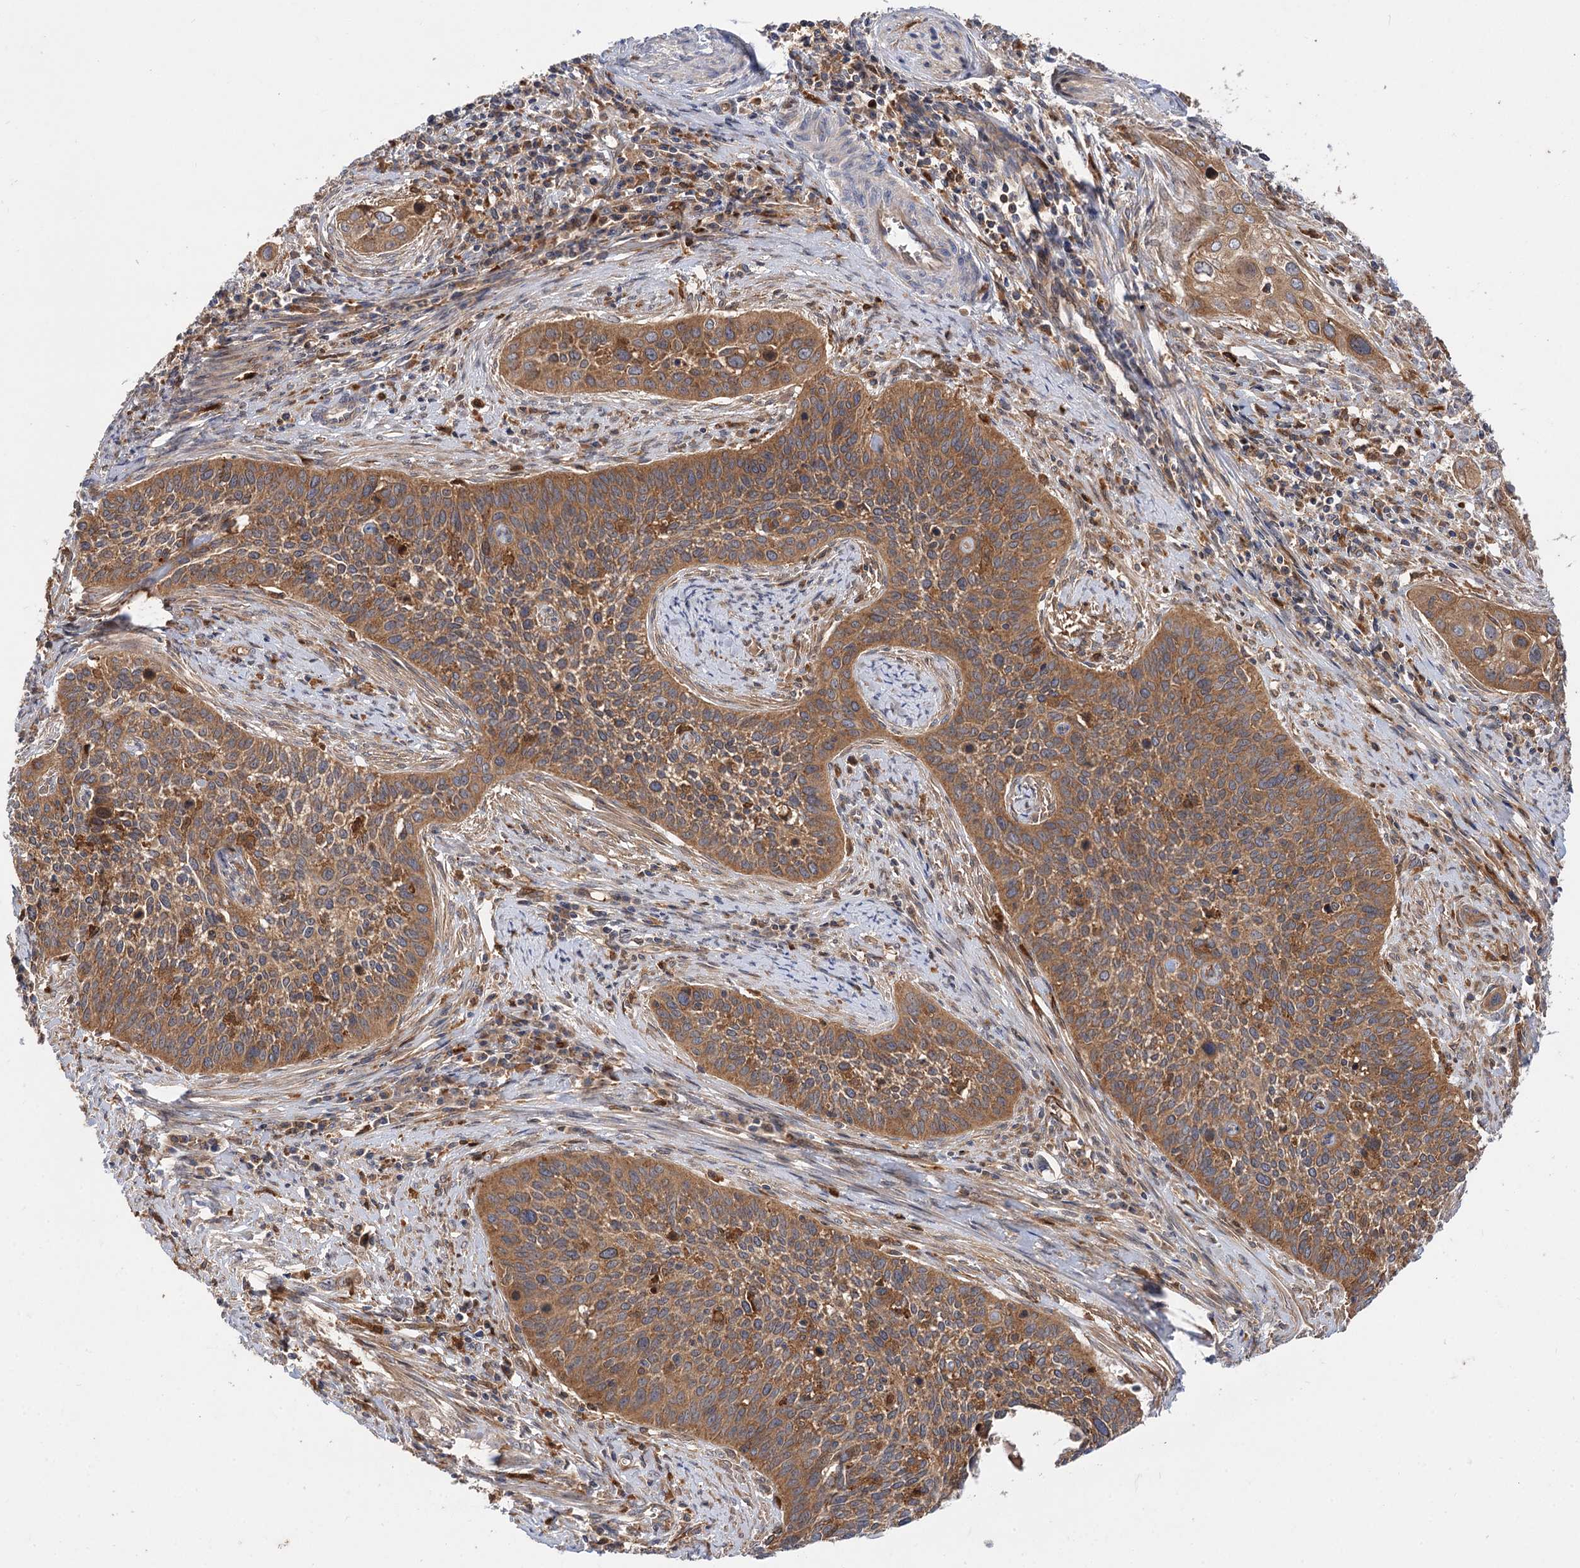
{"staining": {"intensity": "moderate", "quantity": ">75%", "location": "cytoplasmic/membranous"}, "tissue": "cervical cancer", "cell_type": "Tumor cells", "image_type": "cancer", "snomed": [{"axis": "morphology", "description": "Squamous cell carcinoma, NOS"}, {"axis": "topography", "description": "Cervix"}], "caption": "Squamous cell carcinoma (cervical) tissue demonstrates moderate cytoplasmic/membranous staining in about >75% of tumor cells The protein is shown in brown color, while the nuclei are stained blue.", "gene": "PATL1", "patient": {"sex": "female", "age": 34}}